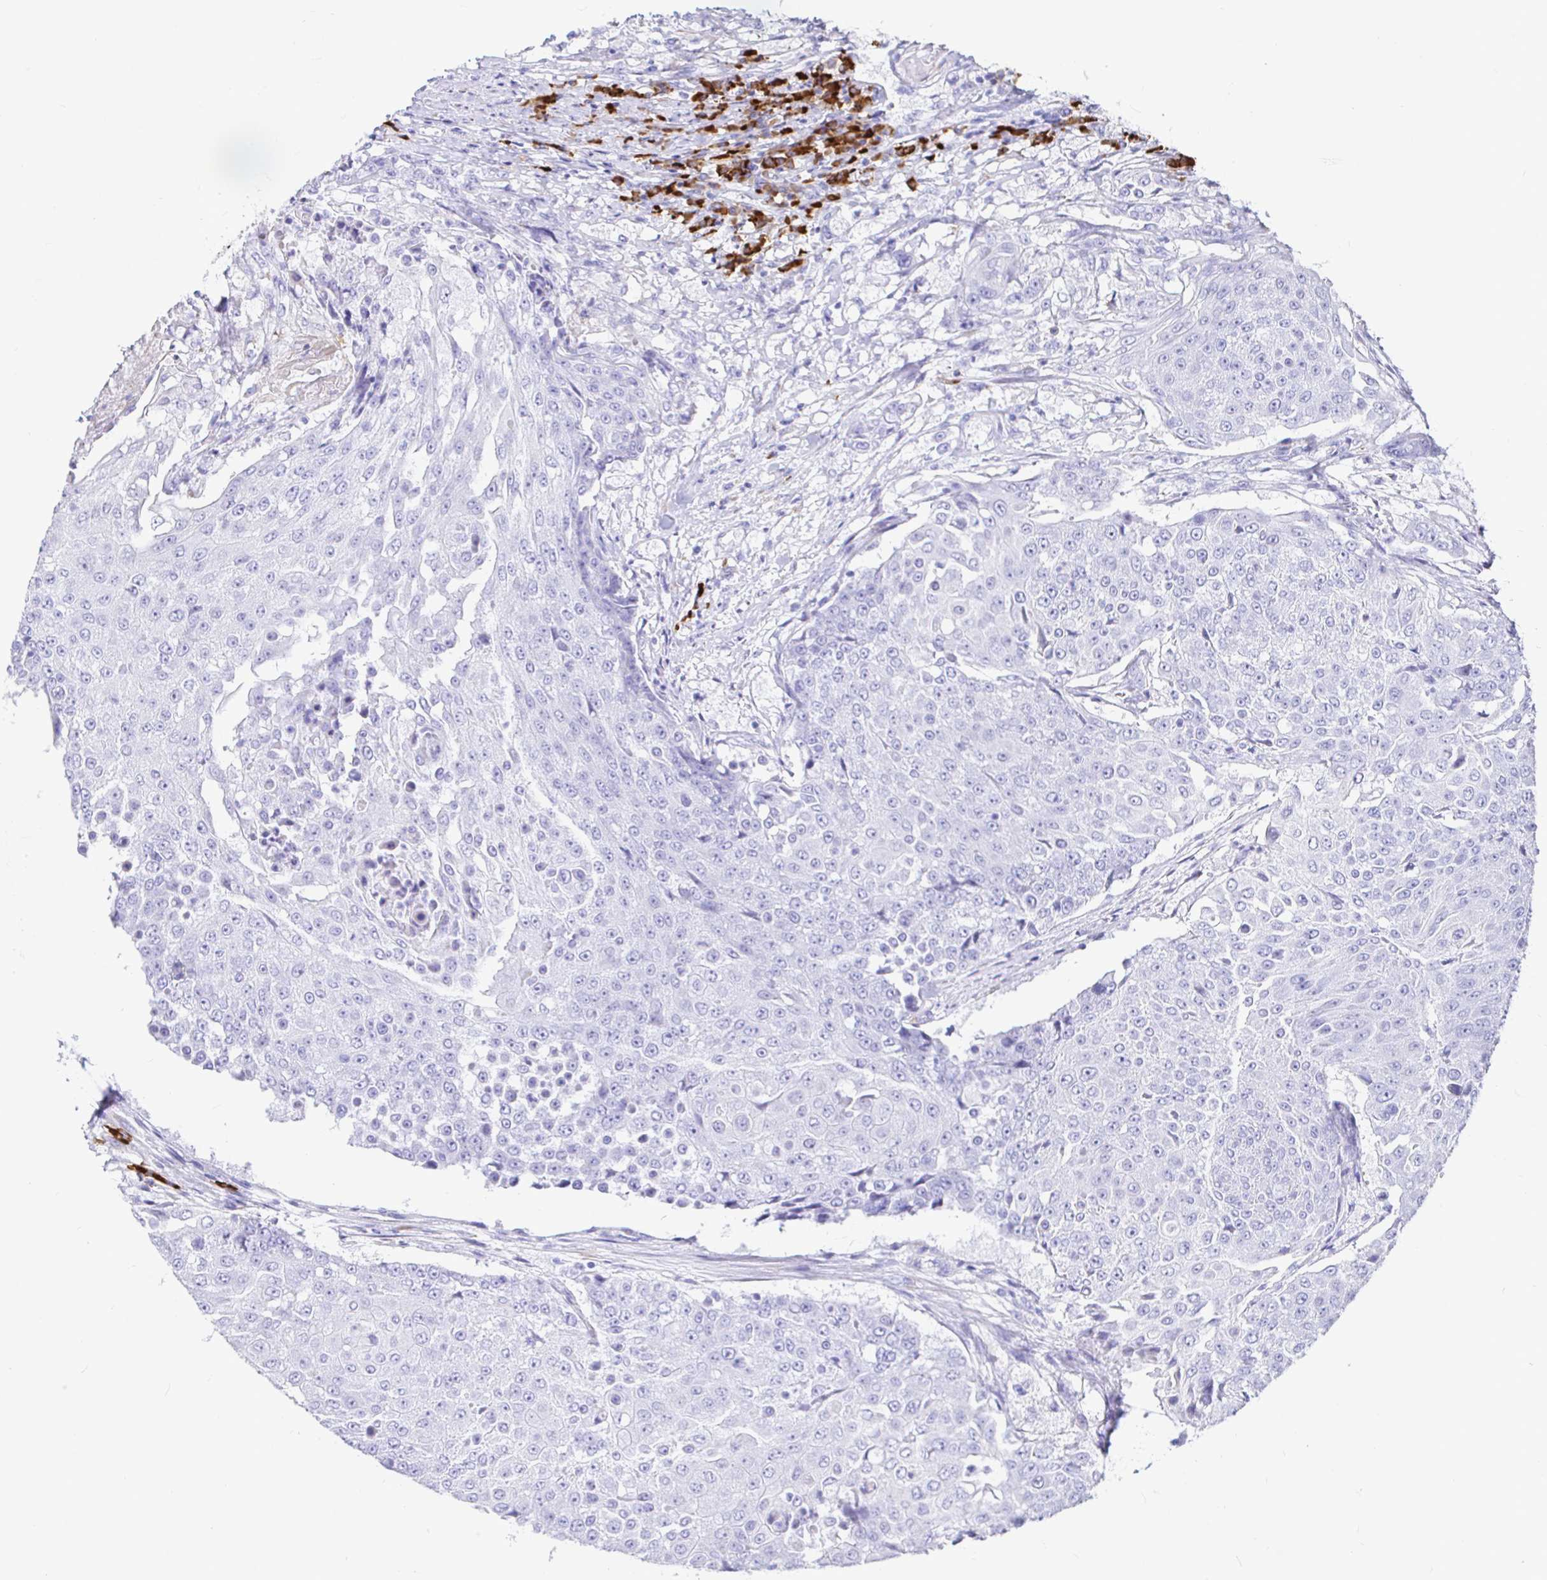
{"staining": {"intensity": "negative", "quantity": "none", "location": "none"}, "tissue": "urothelial cancer", "cell_type": "Tumor cells", "image_type": "cancer", "snomed": [{"axis": "morphology", "description": "Urothelial carcinoma, High grade"}, {"axis": "topography", "description": "Urinary bladder"}], "caption": "A high-resolution image shows immunohistochemistry staining of urothelial carcinoma (high-grade), which shows no significant expression in tumor cells. Nuclei are stained in blue.", "gene": "CCDC62", "patient": {"sex": "female", "age": 63}}